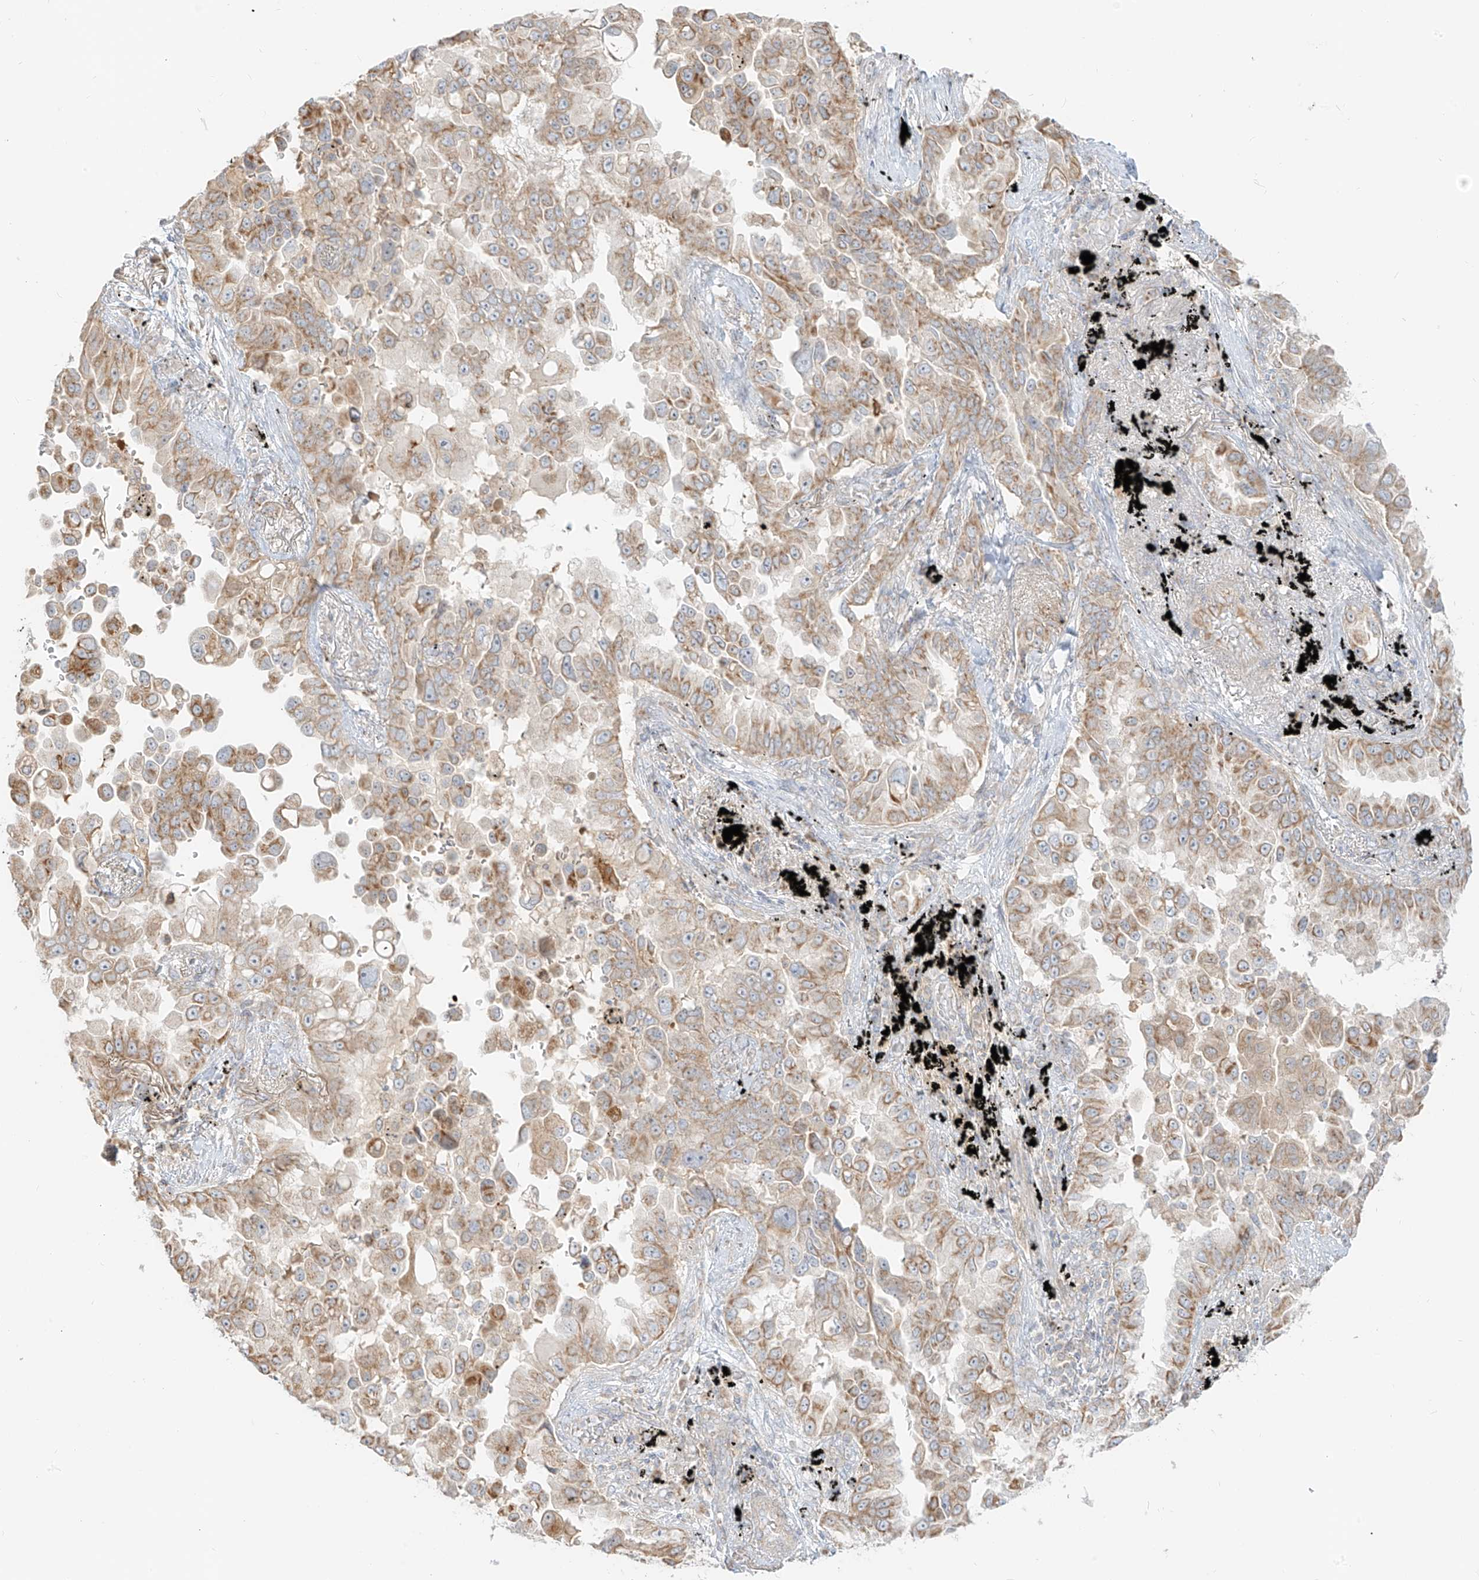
{"staining": {"intensity": "moderate", "quantity": ">75%", "location": "cytoplasmic/membranous"}, "tissue": "lung cancer", "cell_type": "Tumor cells", "image_type": "cancer", "snomed": [{"axis": "morphology", "description": "Adenocarcinoma, NOS"}, {"axis": "topography", "description": "Lung"}], "caption": "Lung cancer (adenocarcinoma) stained with IHC reveals moderate cytoplasmic/membranous staining in approximately >75% of tumor cells.", "gene": "ZIM3", "patient": {"sex": "female", "age": 67}}